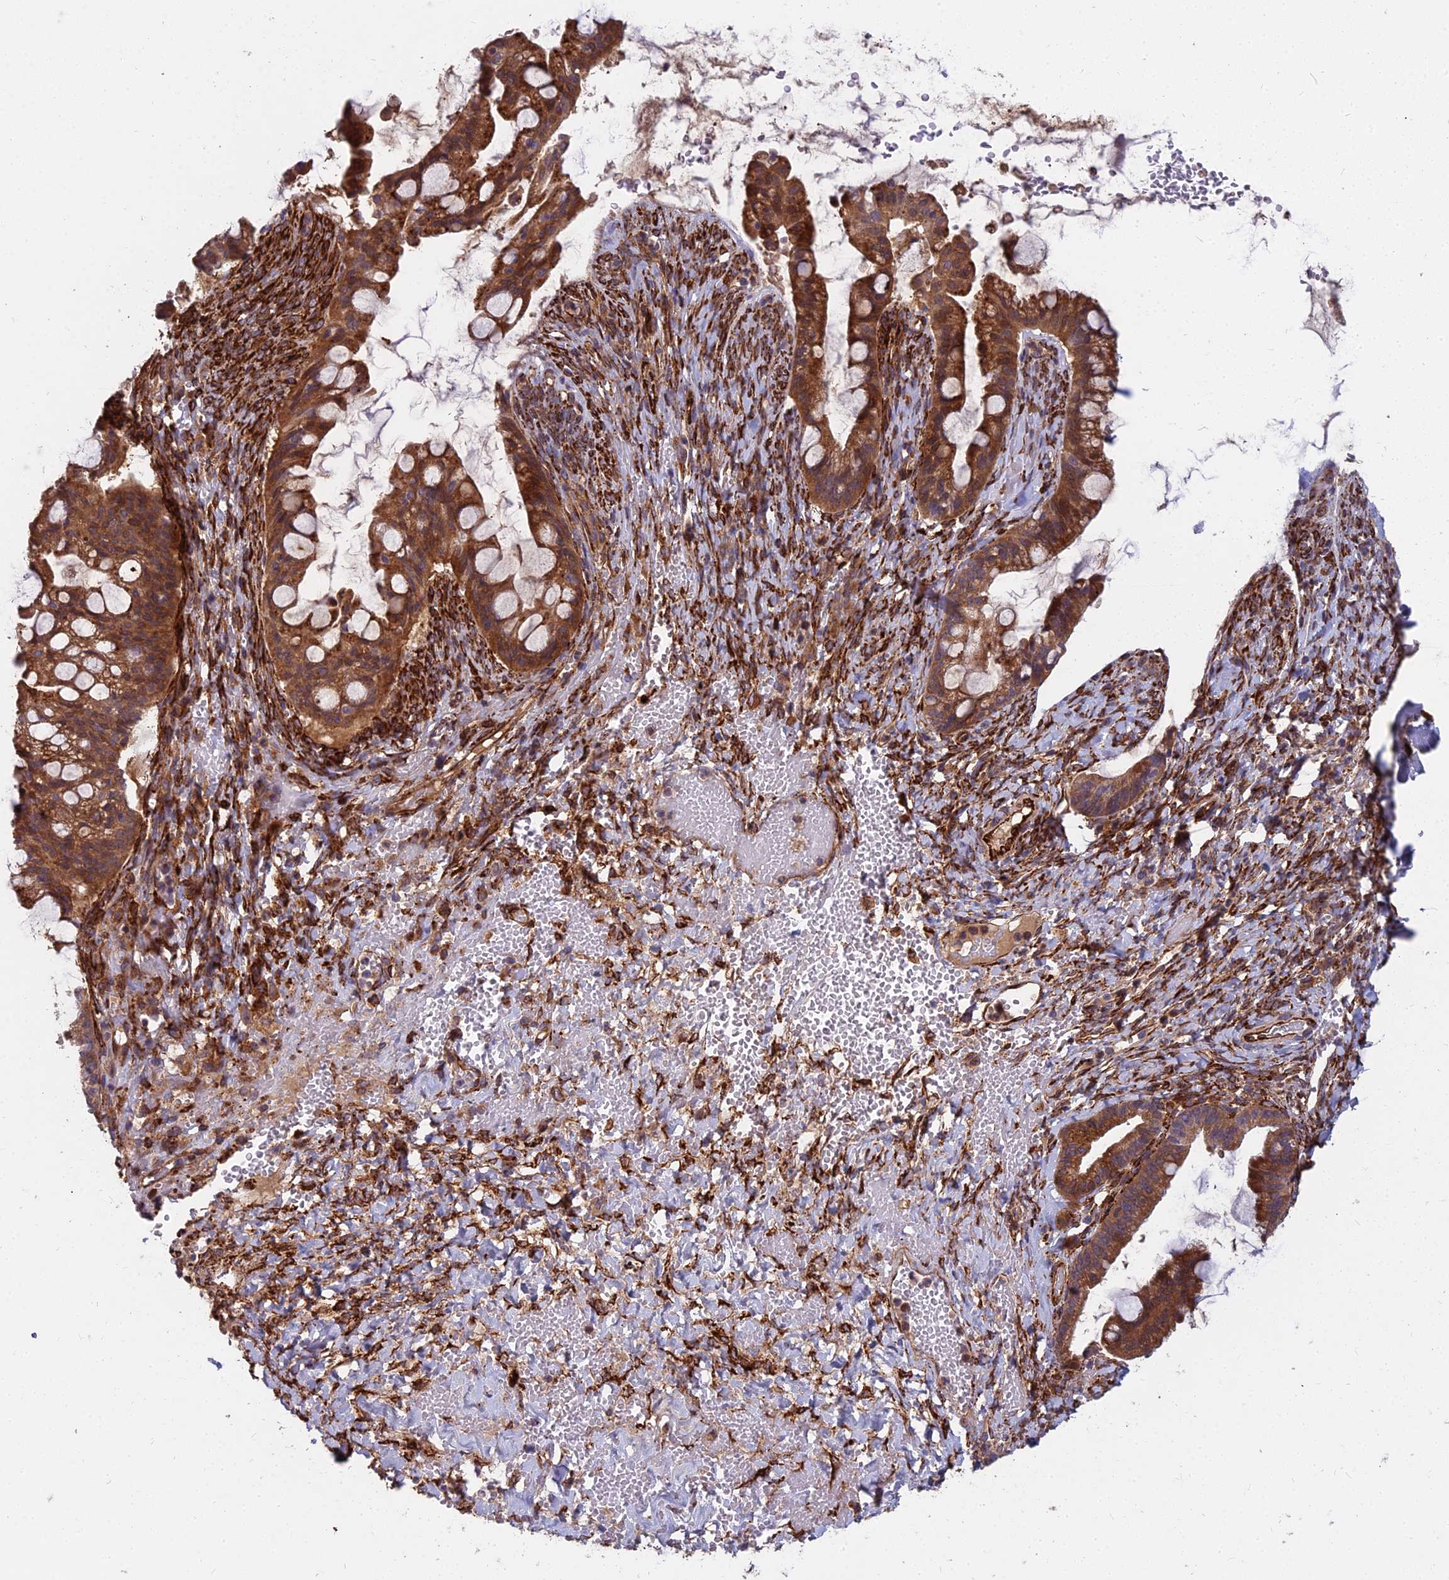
{"staining": {"intensity": "moderate", "quantity": ">75%", "location": "cytoplasmic/membranous"}, "tissue": "ovarian cancer", "cell_type": "Tumor cells", "image_type": "cancer", "snomed": [{"axis": "morphology", "description": "Cystadenocarcinoma, mucinous, NOS"}, {"axis": "topography", "description": "Ovary"}], "caption": "Protein staining of ovarian mucinous cystadenocarcinoma tissue shows moderate cytoplasmic/membranous expression in about >75% of tumor cells. The staining was performed using DAB (3,3'-diaminobenzidine) to visualize the protein expression in brown, while the nuclei were stained in blue with hematoxylin (Magnification: 20x).", "gene": "NDUFAF7", "patient": {"sex": "female", "age": 73}}